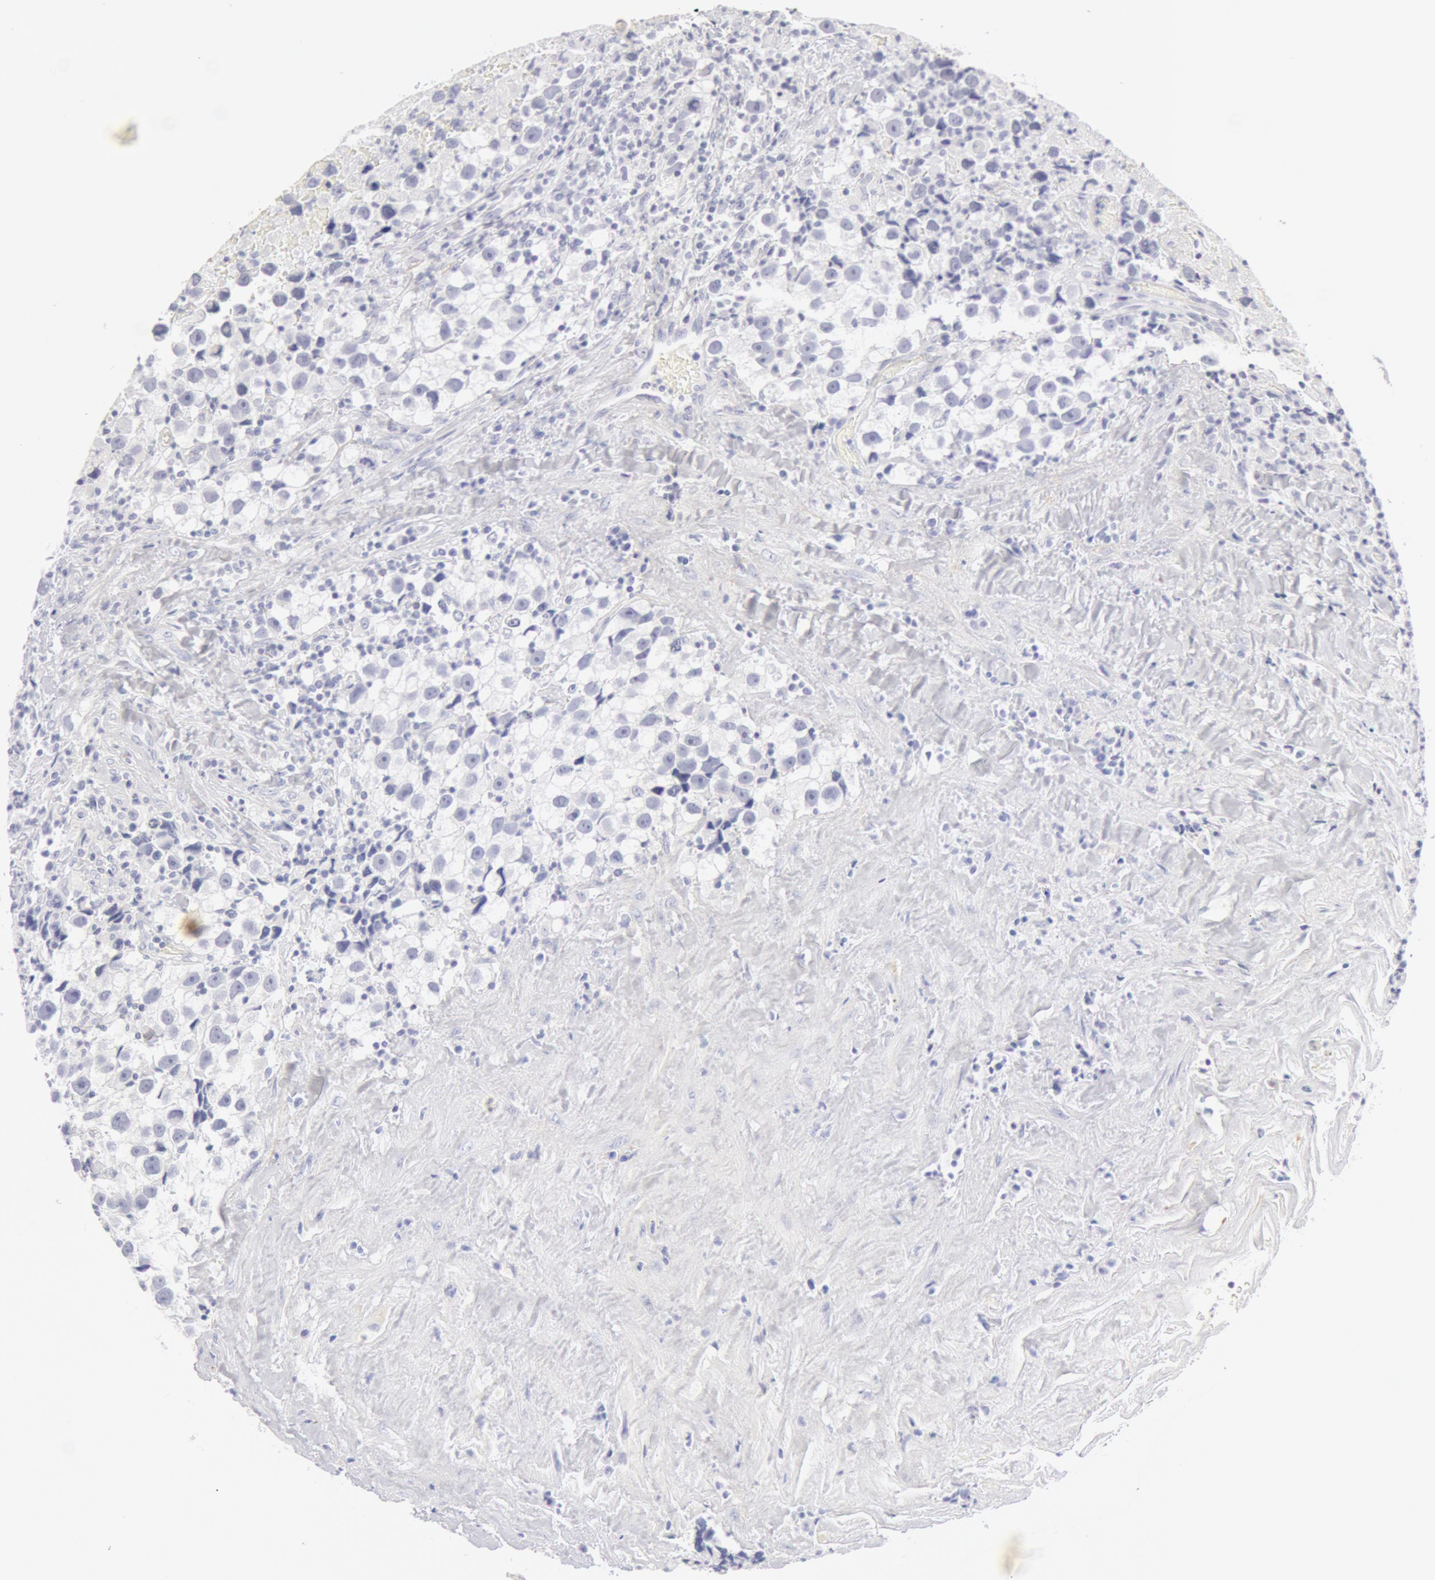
{"staining": {"intensity": "negative", "quantity": "none", "location": "none"}, "tissue": "testis cancer", "cell_type": "Tumor cells", "image_type": "cancer", "snomed": [{"axis": "morphology", "description": "Seminoma, NOS"}, {"axis": "topography", "description": "Testis"}], "caption": "IHC histopathology image of human testis cancer stained for a protein (brown), which exhibits no staining in tumor cells.", "gene": "KRT8", "patient": {"sex": "male", "age": 43}}